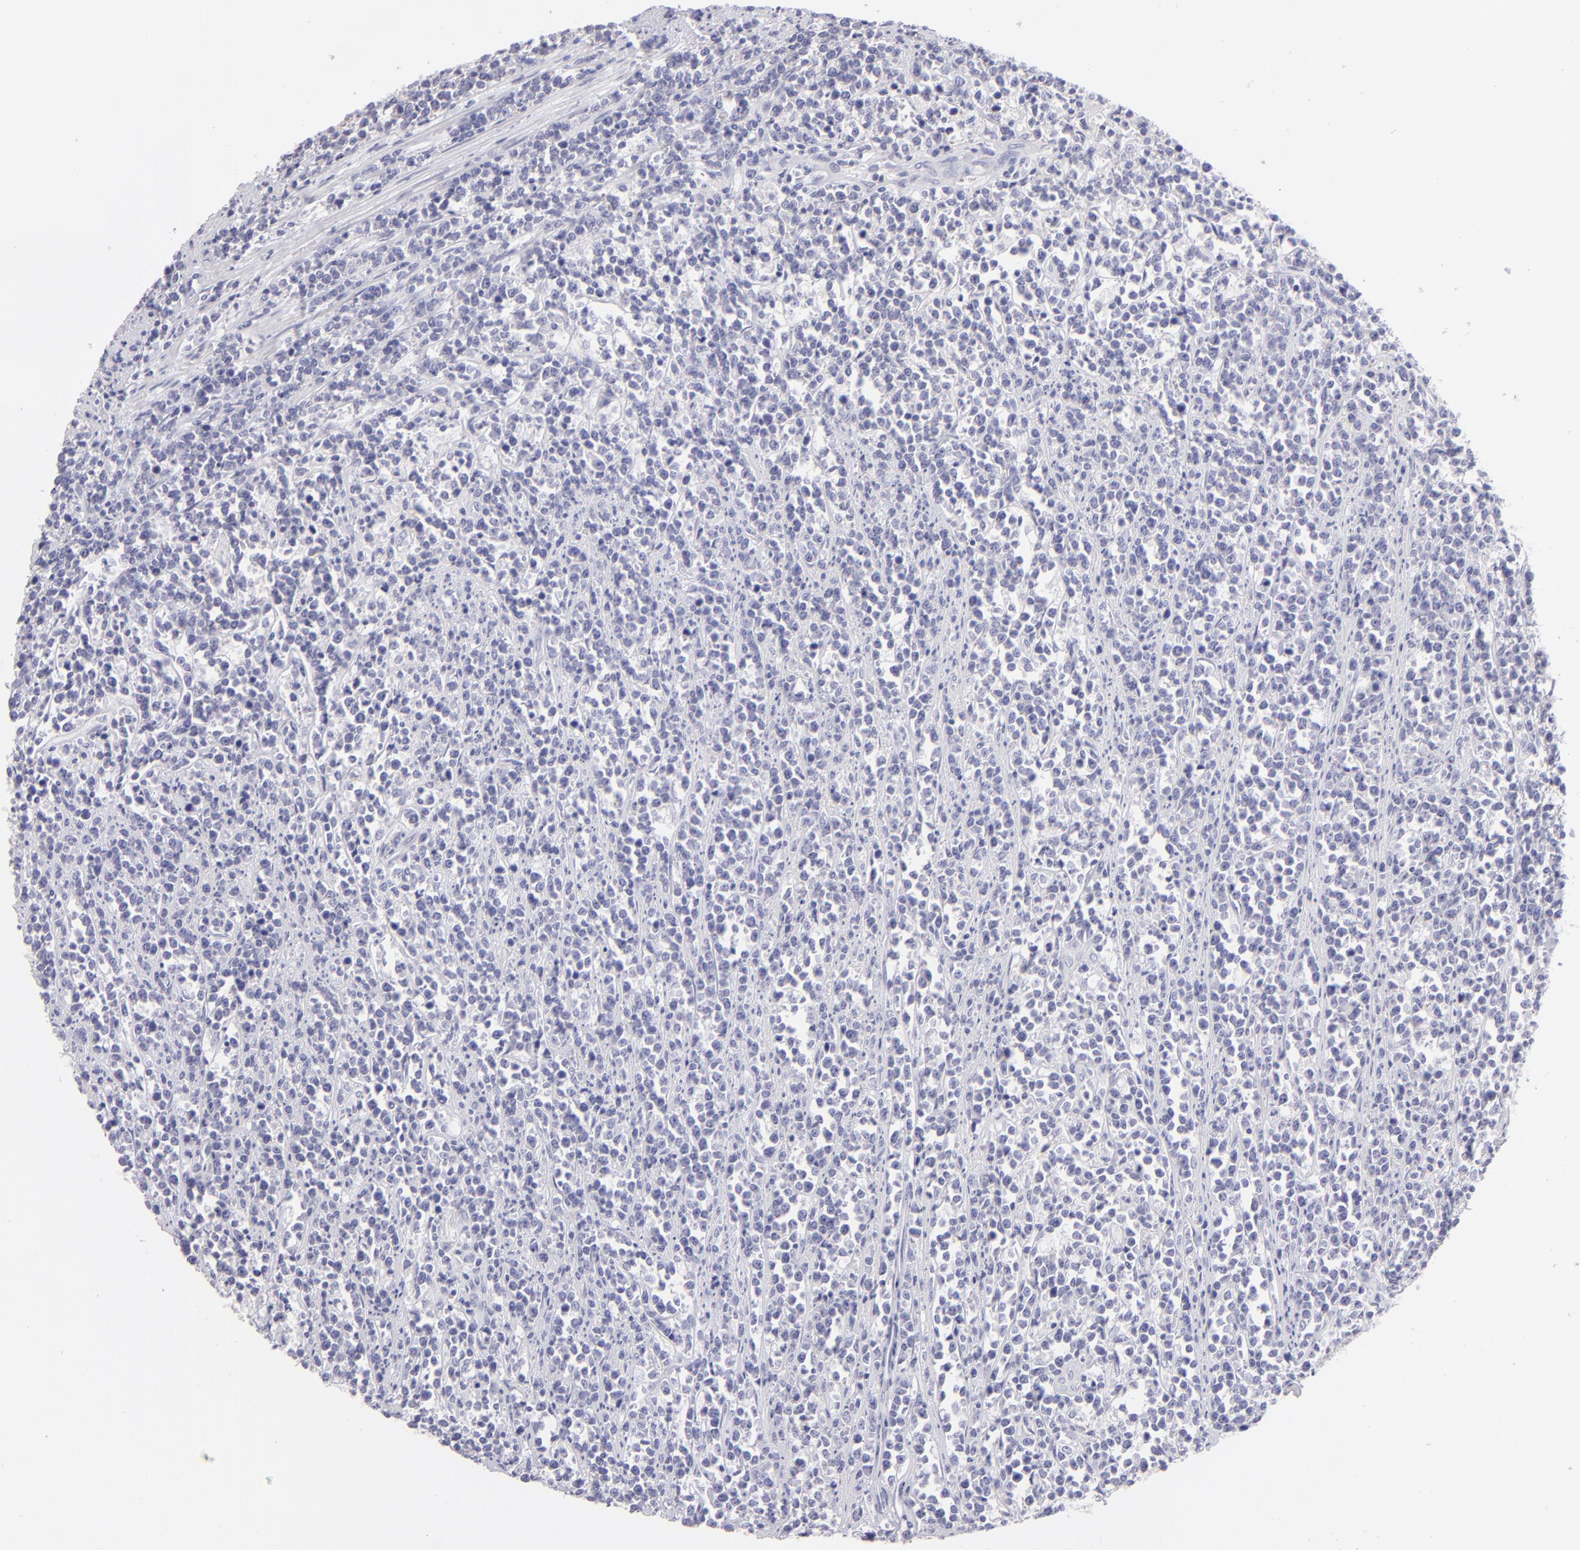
{"staining": {"intensity": "negative", "quantity": "none", "location": "none"}, "tissue": "lymphoma", "cell_type": "Tumor cells", "image_type": "cancer", "snomed": [{"axis": "morphology", "description": "Malignant lymphoma, non-Hodgkin's type, High grade"}, {"axis": "topography", "description": "Small intestine"}, {"axis": "topography", "description": "Colon"}], "caption": "This is an immunohistochemistry (IHC) photomicrograph of lymphoma. There is no expression in tumor cells.", "gene": "CLDN4", "patient": {"sex": "male", "age": 8}}